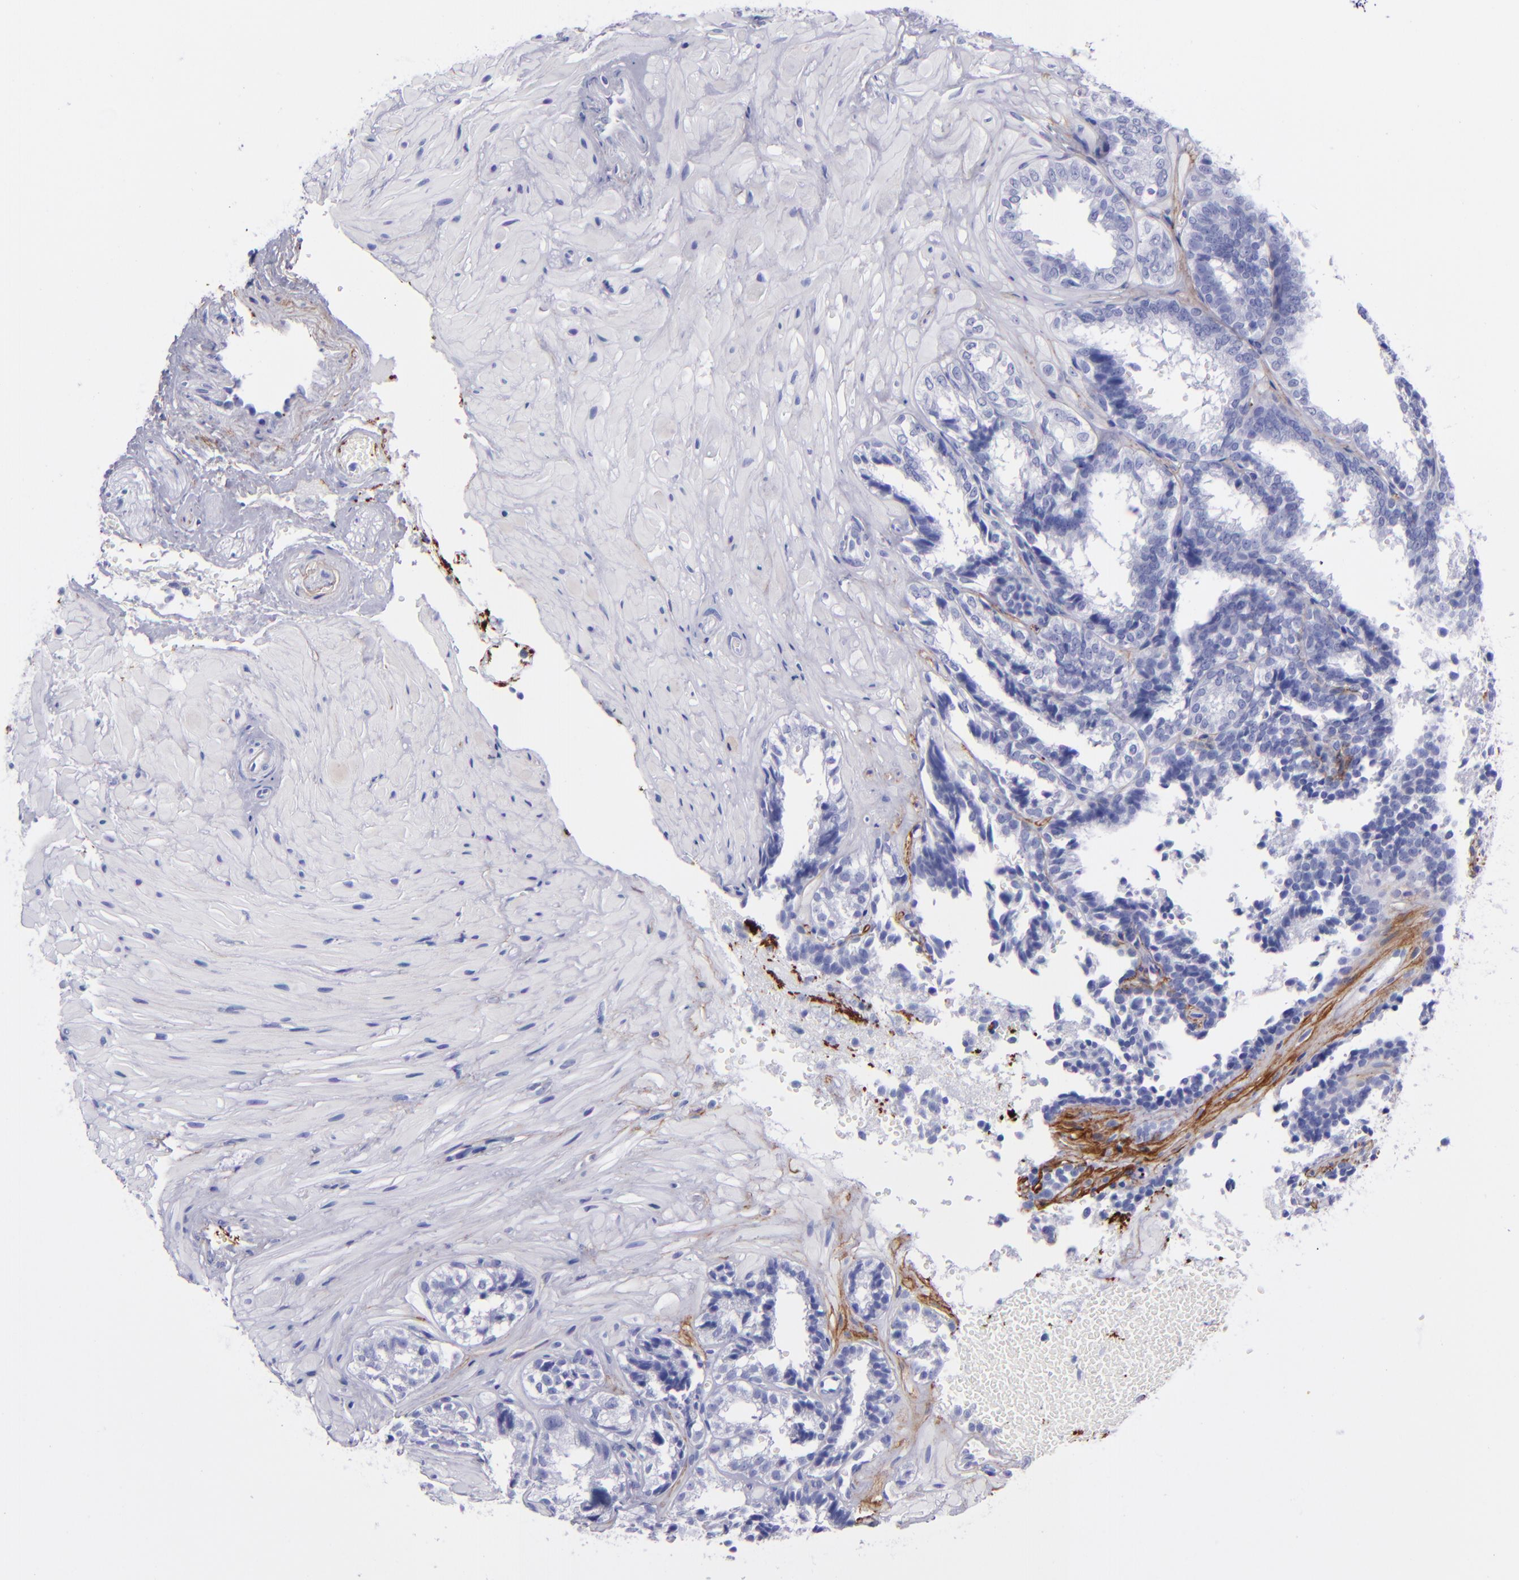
{"staining": {"intensity": "negative", "quantity": "none", "location": "none"}, "tissue": "seminal vesicle", "cell_type": "Glandular cells", "image_type": "normal", "snomed": [{"axis": "morphology", "description": "Normal tissue, NOS"}, {"axis": "topography", "description": "Seminal veicle"}], "caption": "This image is of normal seminal vesicle stained with immunohistochemistry (IHC) to label a protein in brown with the nuclei are counter-stained blue. There is no staining in glandular cells.", "gene": "EFCAB13", "patient": {"sex": "male", "age": 26}}